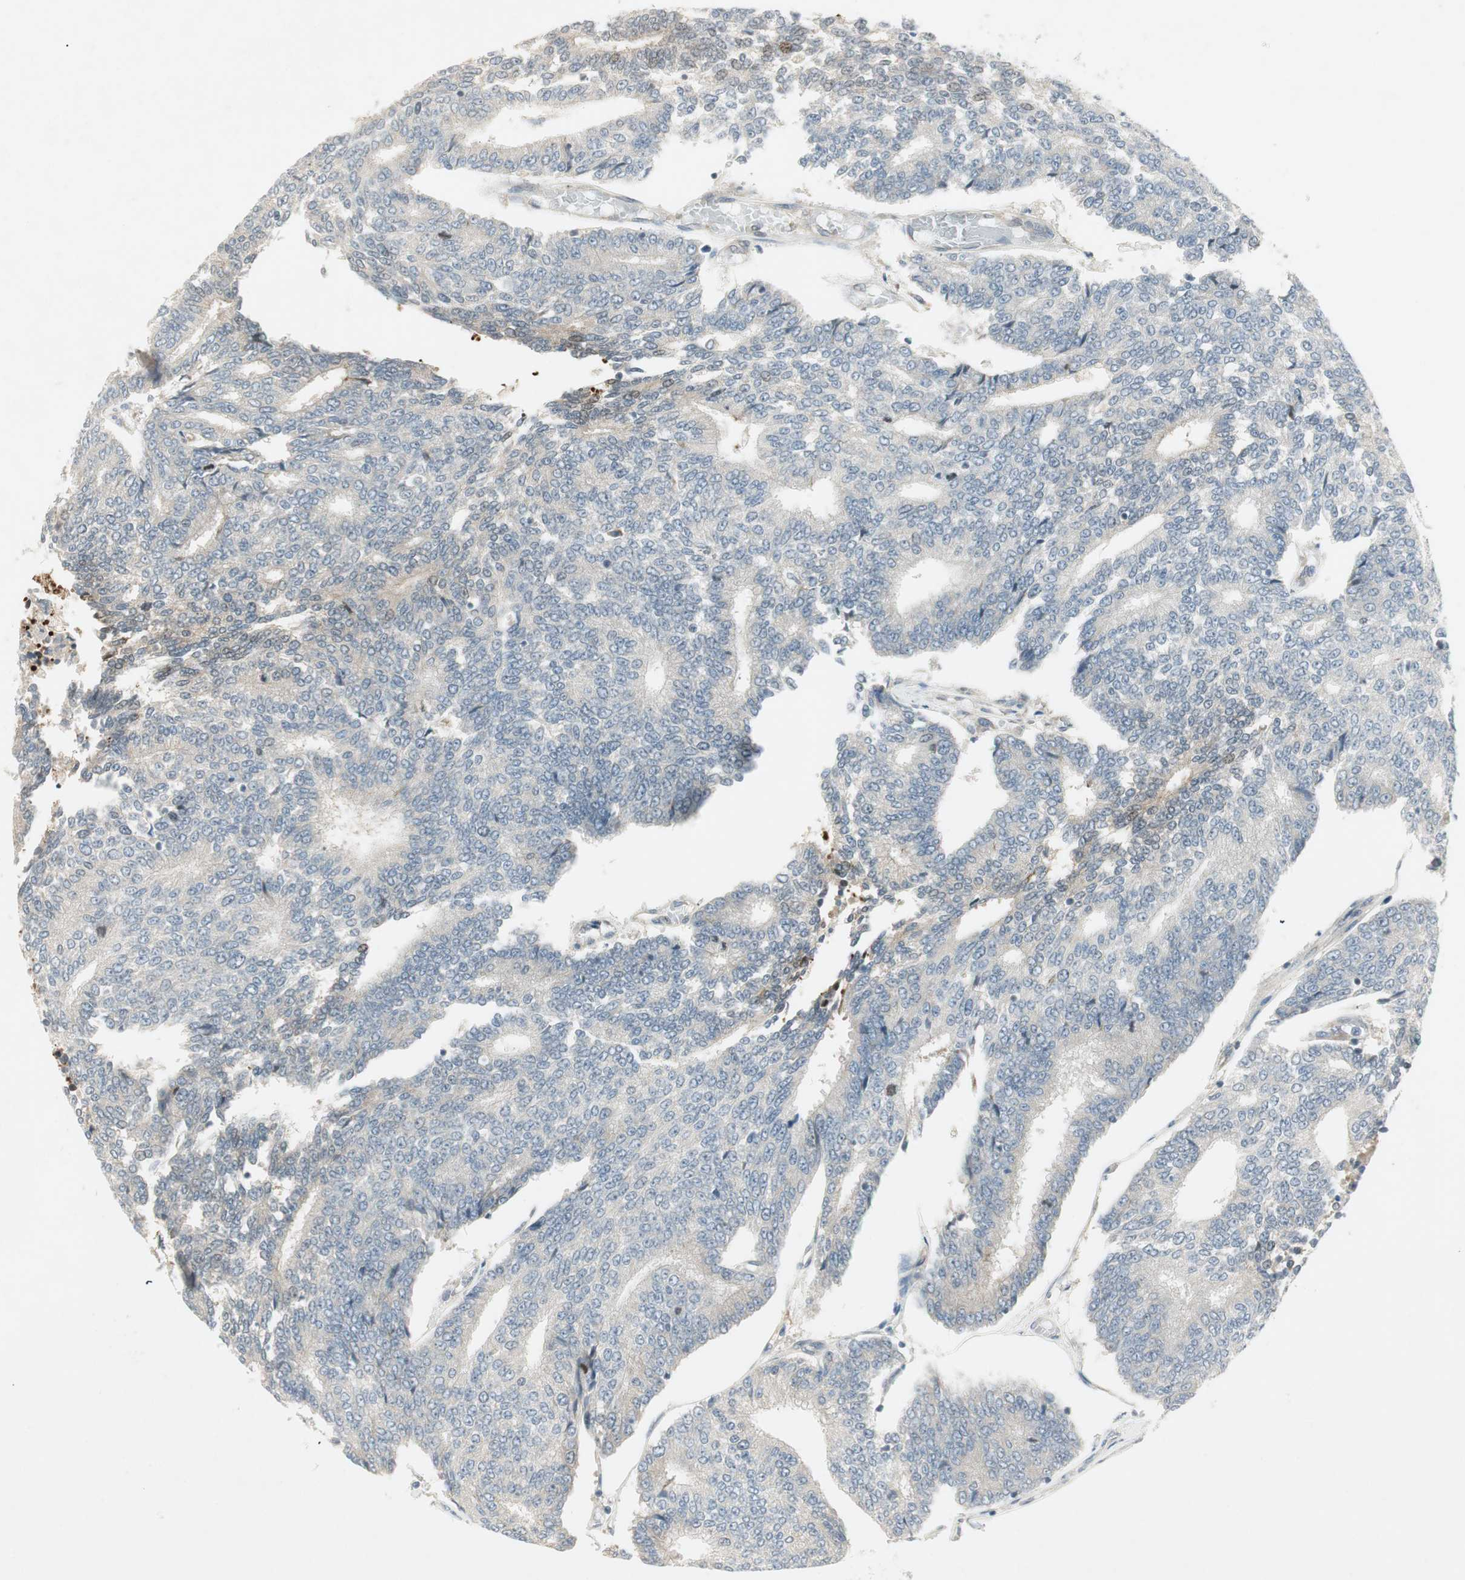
{"staining": {"intensity": "negative", "quantity": "none", "location": "none"}, "tissue": "prostate cancer", "cell_type": "Tumor cells", "image_type": "cancer", "snomed": [{"axis": "morphology", "description": "Adenocarcinoma, High grade"}, {"axis": "topography", "description": "Prostate"}], "caption": "Photomicrograph shows no significant protein positivity in tumor cells of prostate cancer (adenocarcinoma (high-grade)).", "gene": "STON1-GTF2A1L", "patient": {"sex": "male", "age": 55}}